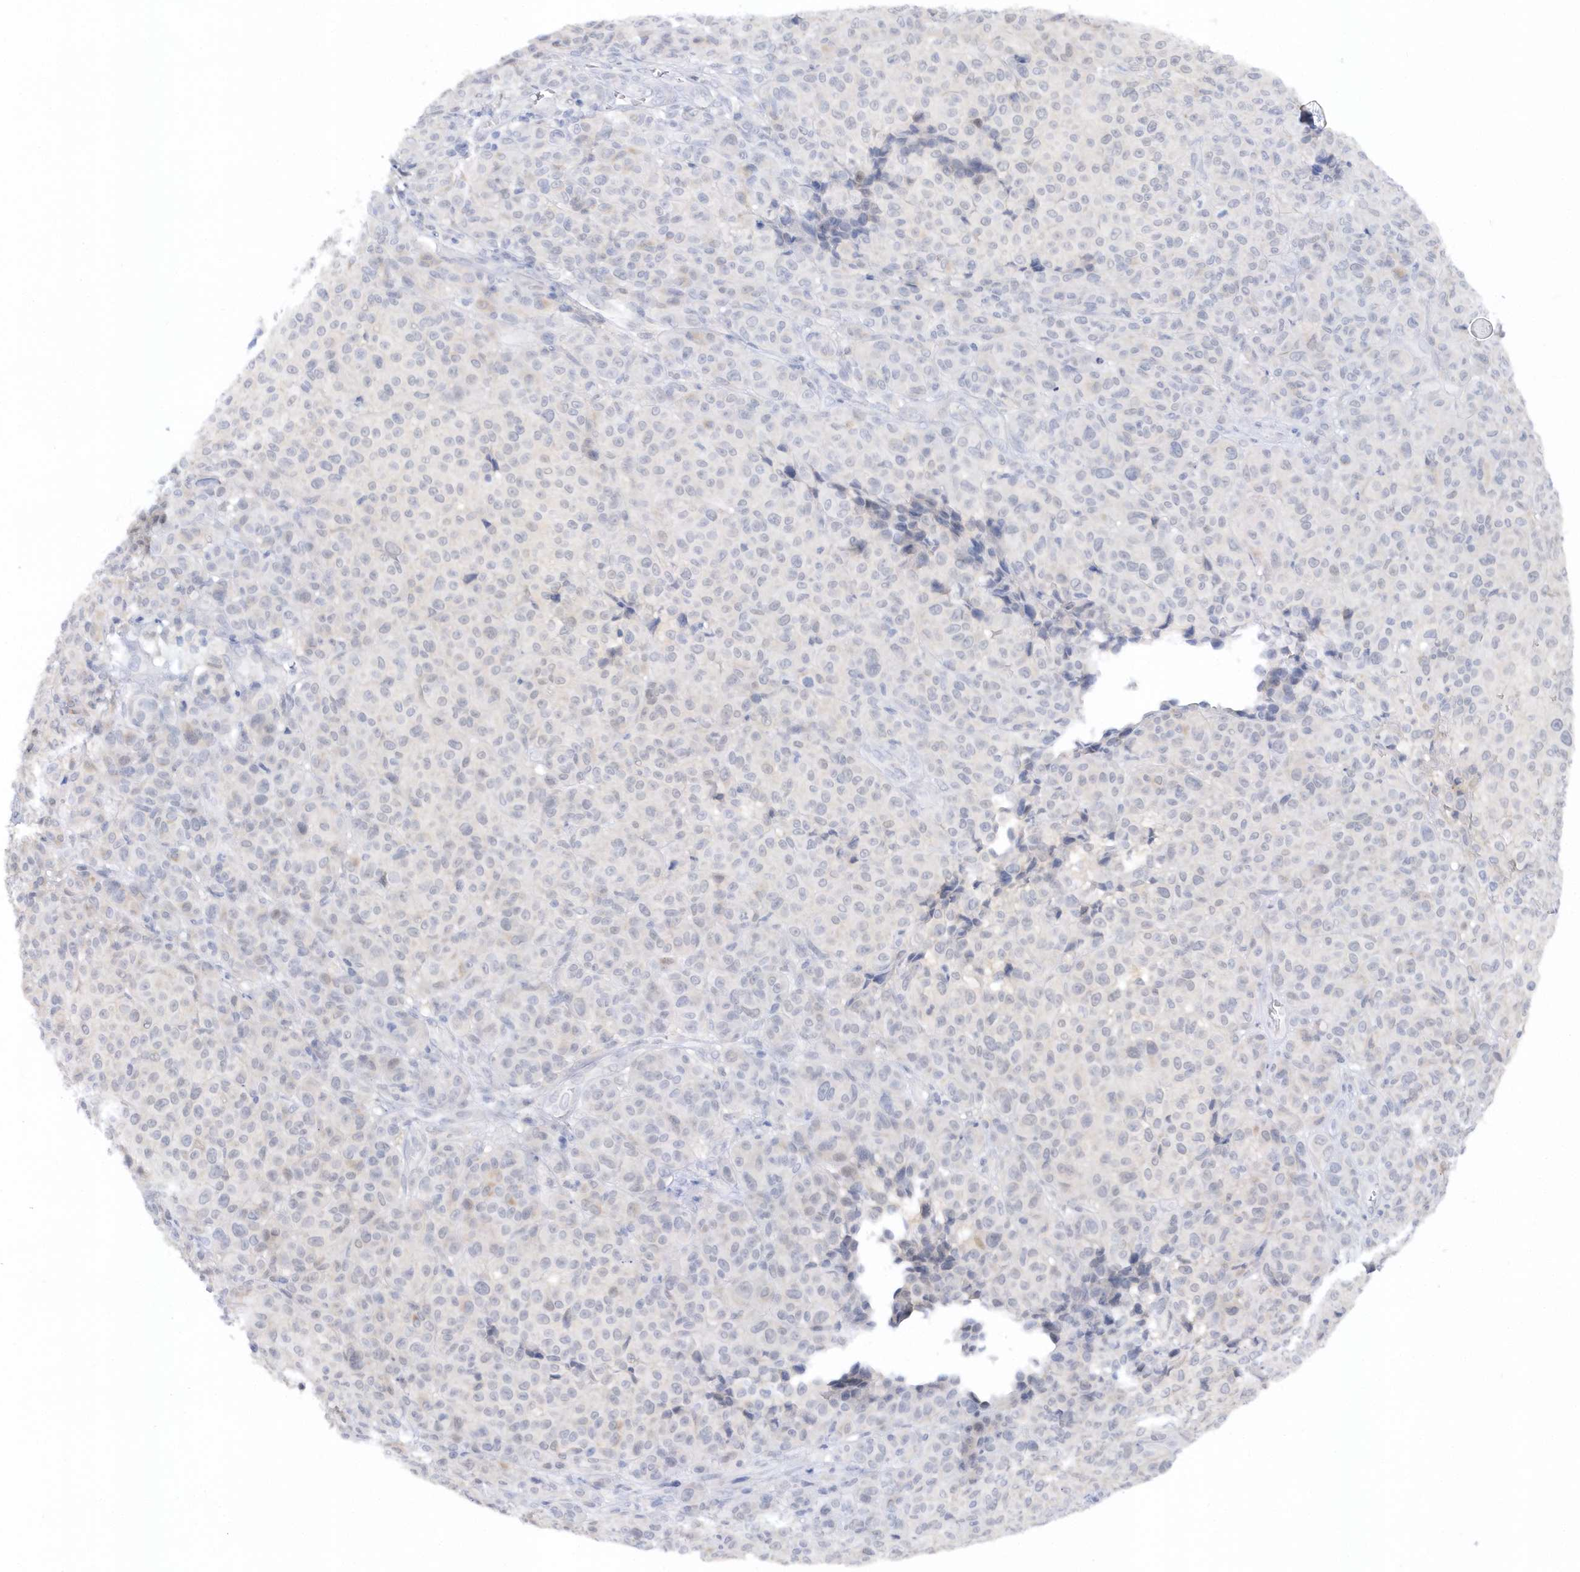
{"staining": {"intensity": "negative", "quantity": "none", "location": "none"}, "tissue": "melanoma", "cell_type": "Tumor cells", "image_type": "cancer", "snomed": [{"axis": "morphology", "description": "Malignant melanoma, NOS"}, {"axis": "topography", "description": "Skin"}], "caption": "Malignant melanoma was stained to show a protein in brown. There is no significant positivity in tumor cells.", "gene": "RPE", "patient": {"sex": "male", "age": 73}}